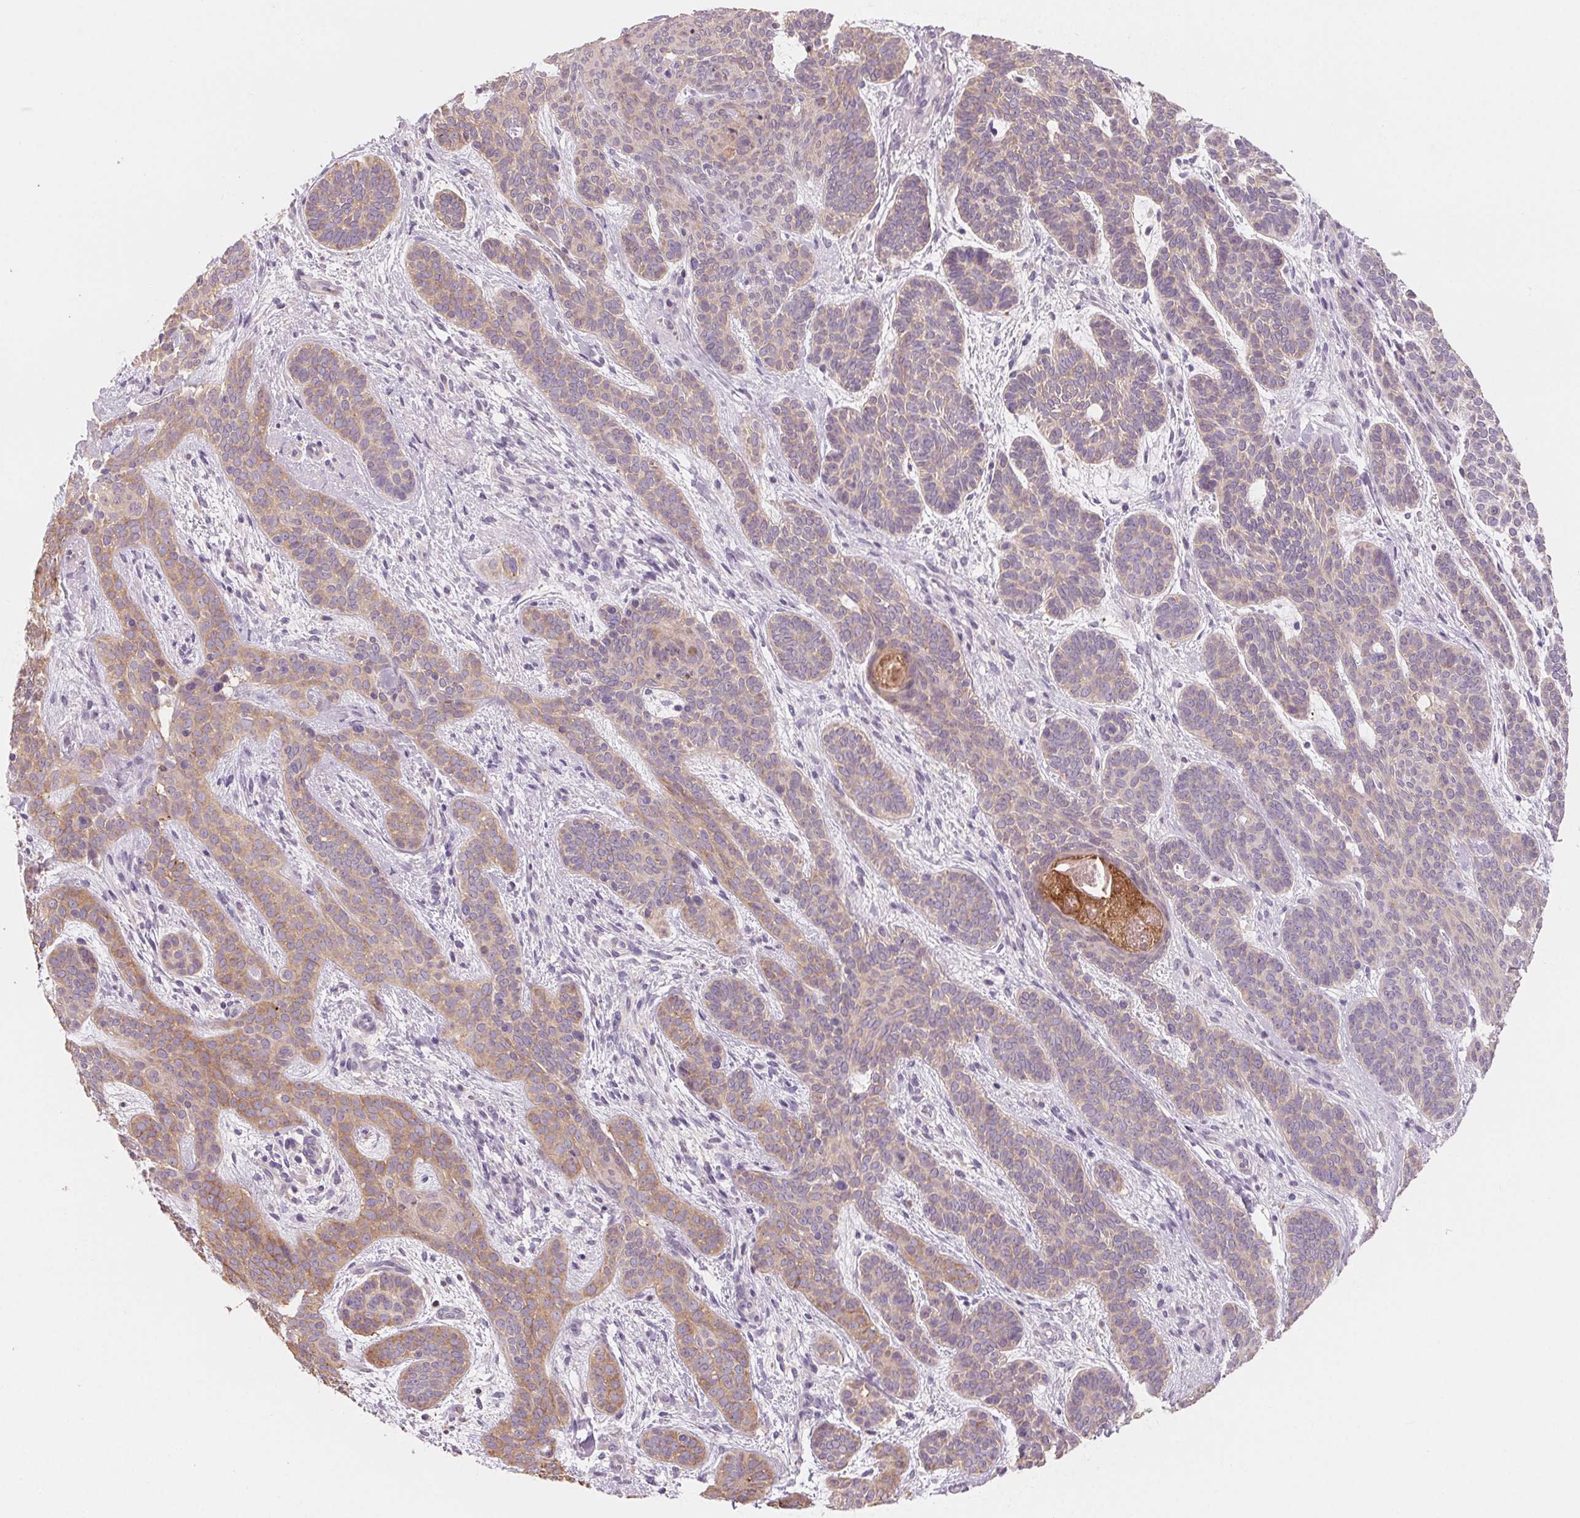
{"staining": {"intensity": "weak", "quantity": "25%-75%", "location": "cytoplasmic/membranous"}, "tissue": "skin cancer", "cell_type": "Tumor cells", "image_type": "cancer", "snomed": [{"axis": "morphology", "description": "Basal cell carcinoma"}, {"axis": "topography", "description": "Skin"}], "caption": "Skin basal cell carcinoma stained with immunohistochemistry (IHC) shows weak cytoplasmic/membranous staining in about 25%-75% of tumor cells.", "gene": "VTCN1", "patient": {"sex": "female", "age": 82}}